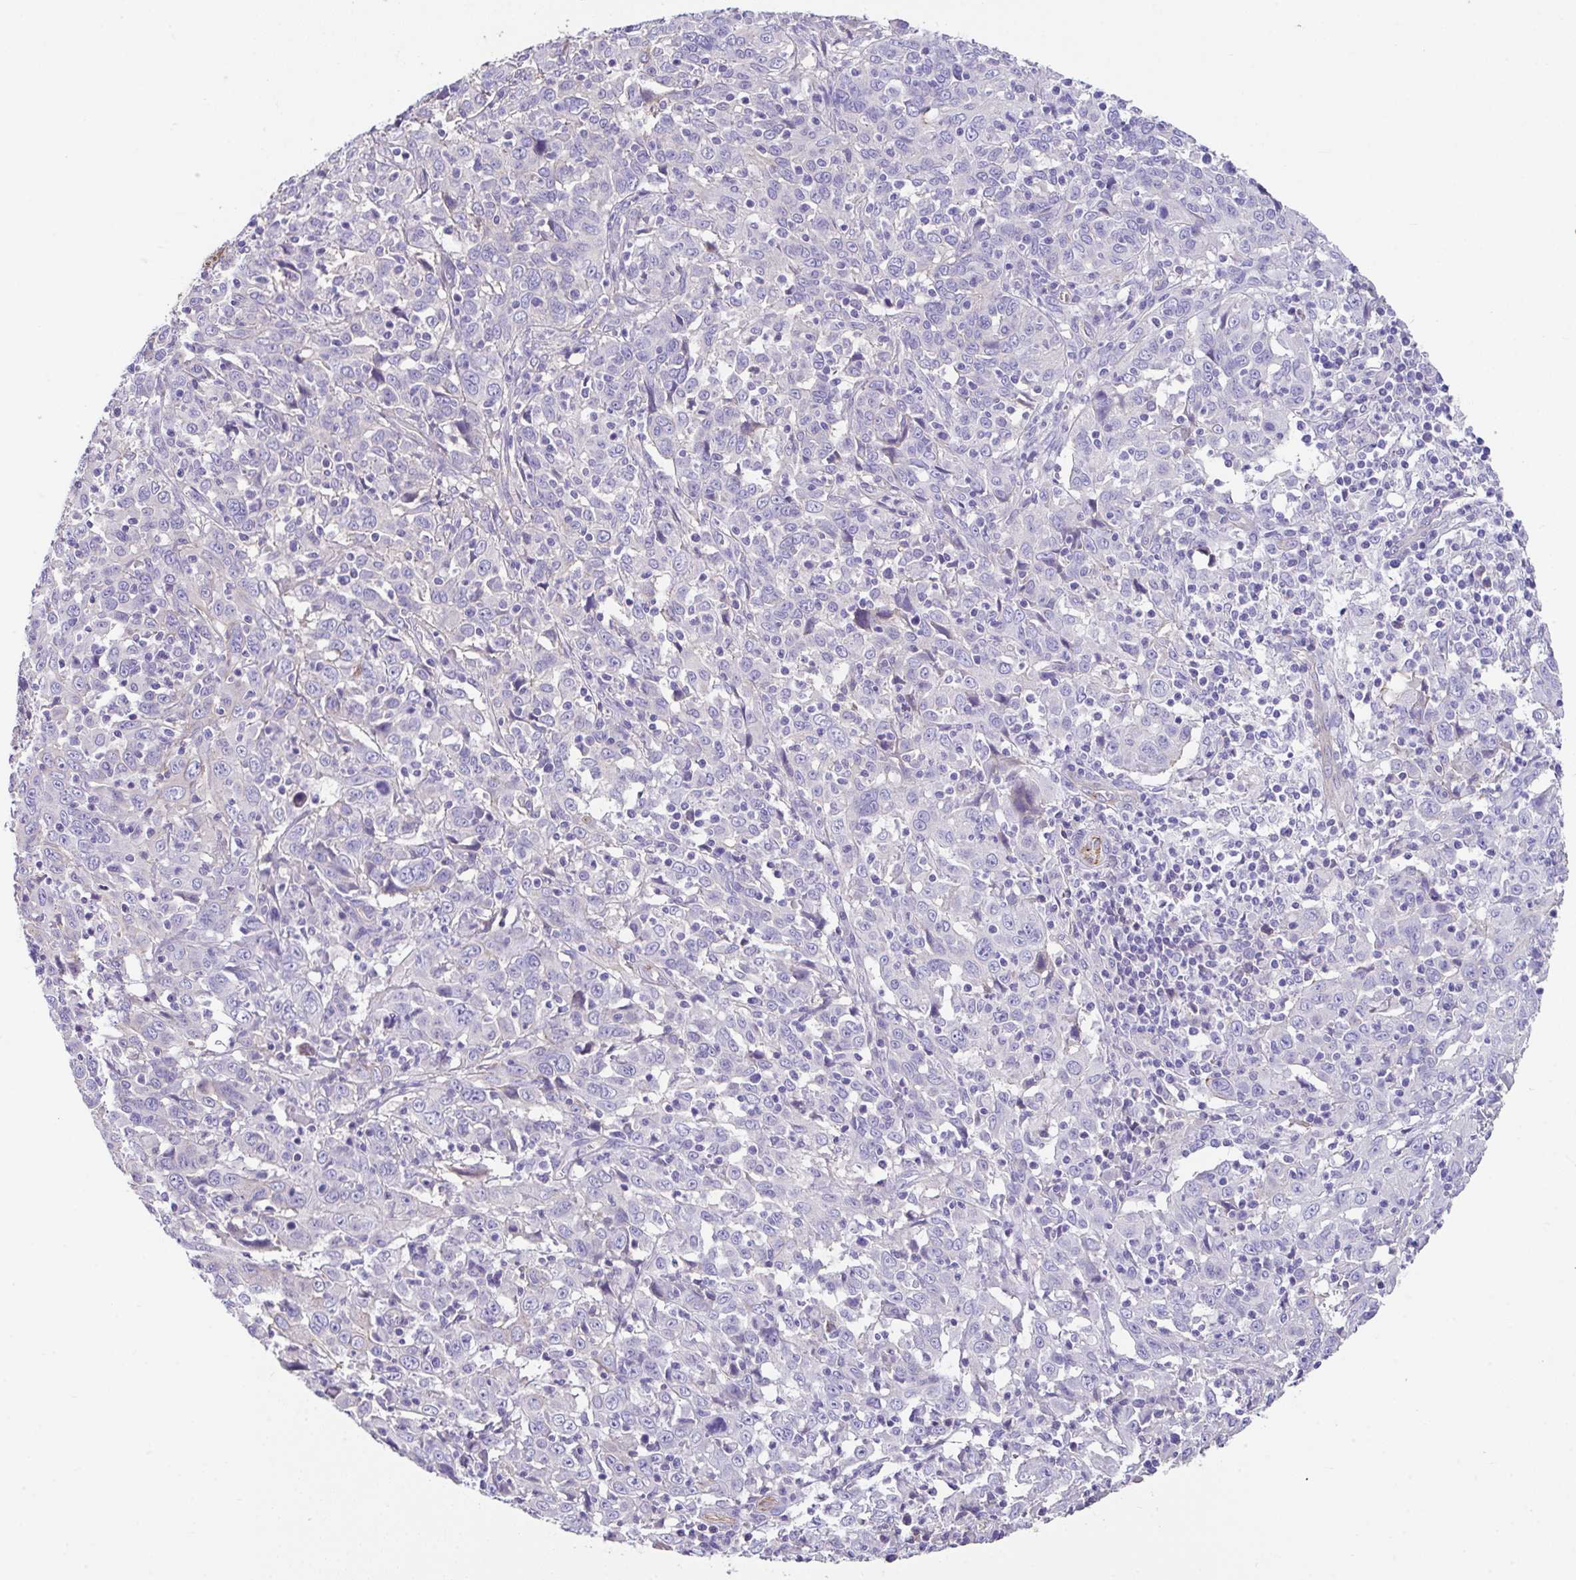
{"staining": {"intensity": "negative", "quantity": "none", "location": "none"}, "tissue": "cervical cancer", "cell_type": "Tumor cells", "image_type": "cancer", "snomed": [{"axis": "morphology", "description": "Squamous cell carcinoma, NOS"}, {"axis": "topography", "description": "Cervix"}], "caption": "An immunohistochemistry image of cervical cancer (squamous cell carcinoma) is shown. There is no staining in tumor cells of cervical cancer (squamous cell carcinoma). (Immunohistochemistry, brightfield microscopy, high magnification).", "gene": "ZNF813", "patient": {"sex": "female", "age": 46}}